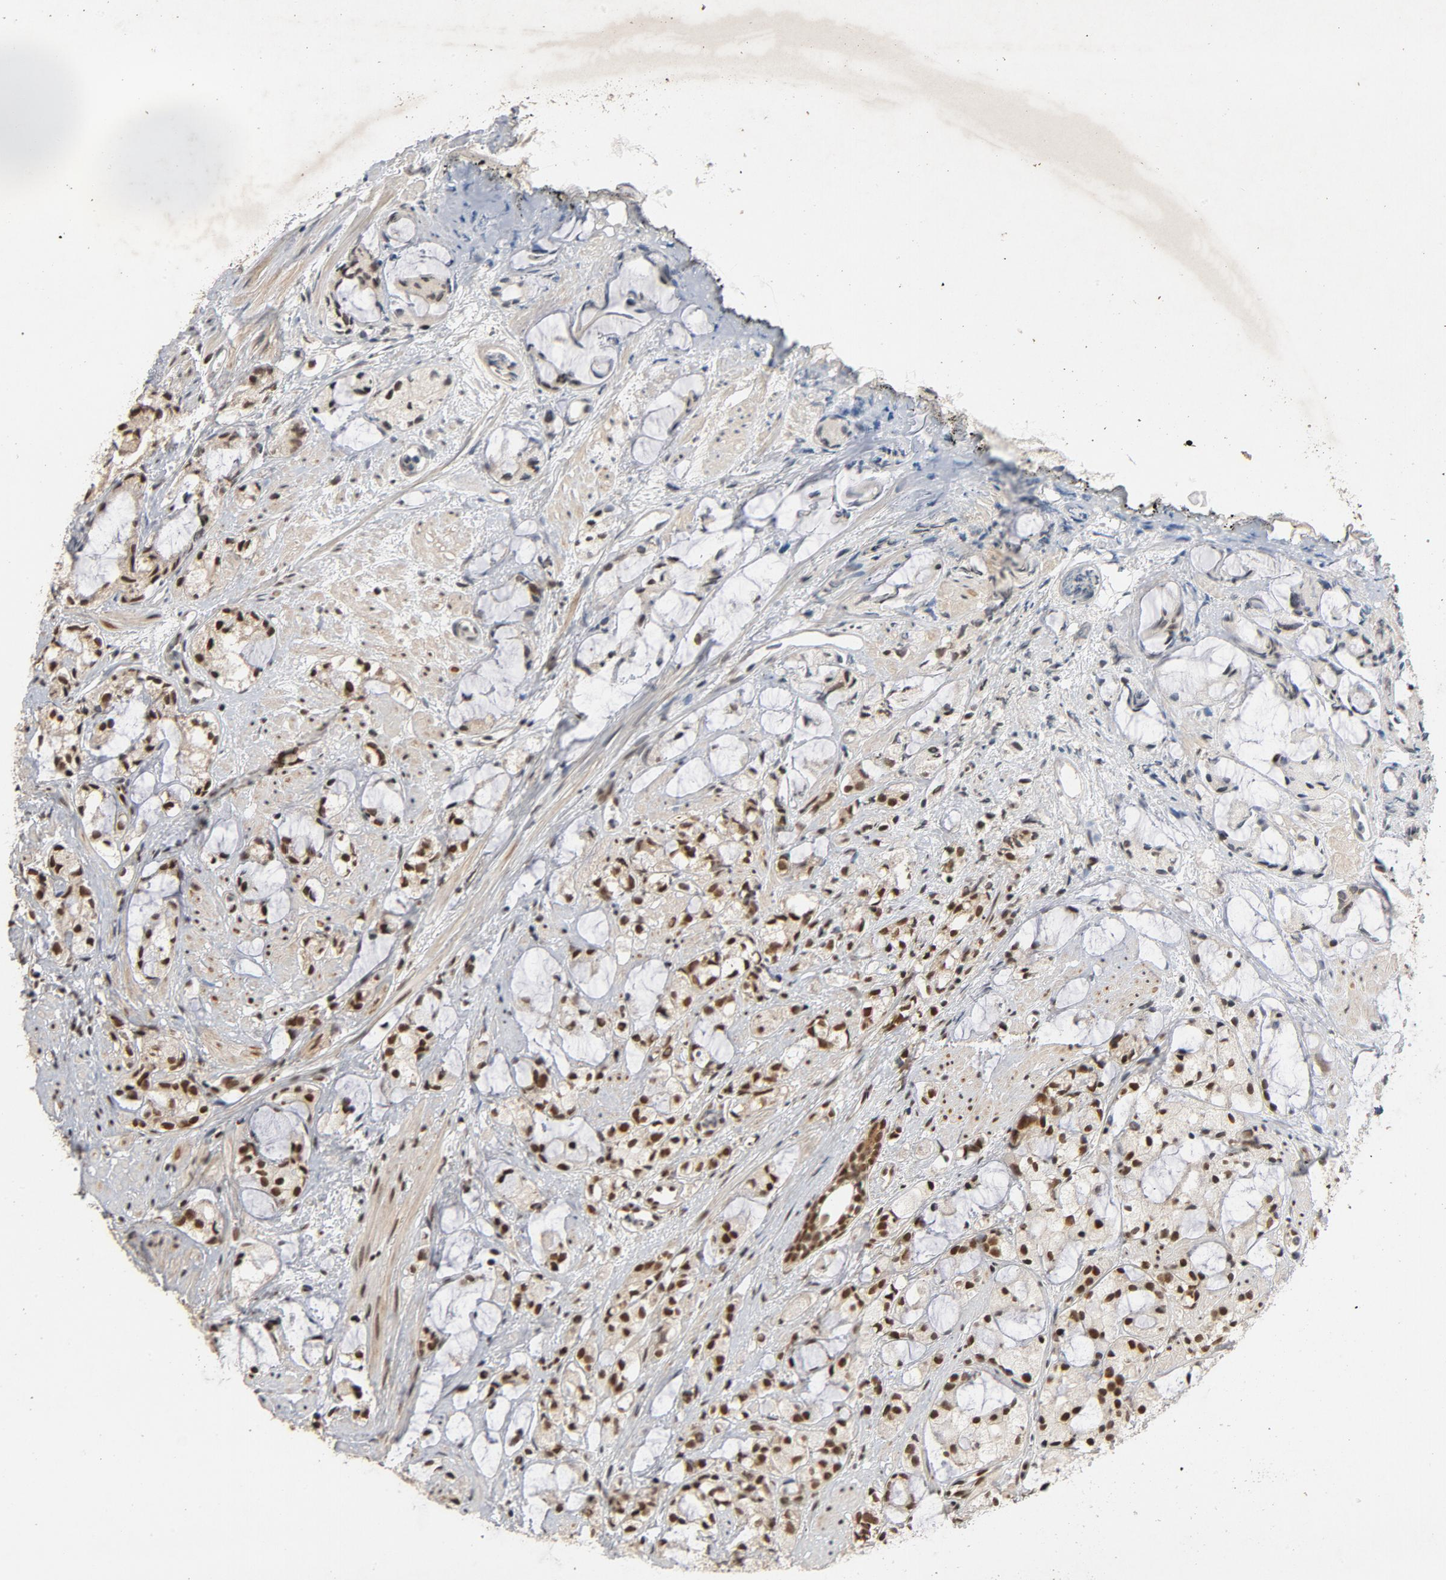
{"staining": {"intensity": "strong", "quantity": ">75%", "location": "nuclear"}, "tissue": "prostate cancer", "cell_type": "Tumor cells", "image_type": "cancer", "snomed": [{"axis": "morphology", "description": "Adenocarcinoma, High grade"}, {"axis": "topography", "description": "Prostate"}], "caption": "Strong nuclear protein positivity is present in about >75% of tumor cells in prostate adenocarcinoma (high-grade).", "gene": "SMARCD1", "patient": {"sex": "male", "age": 85}}